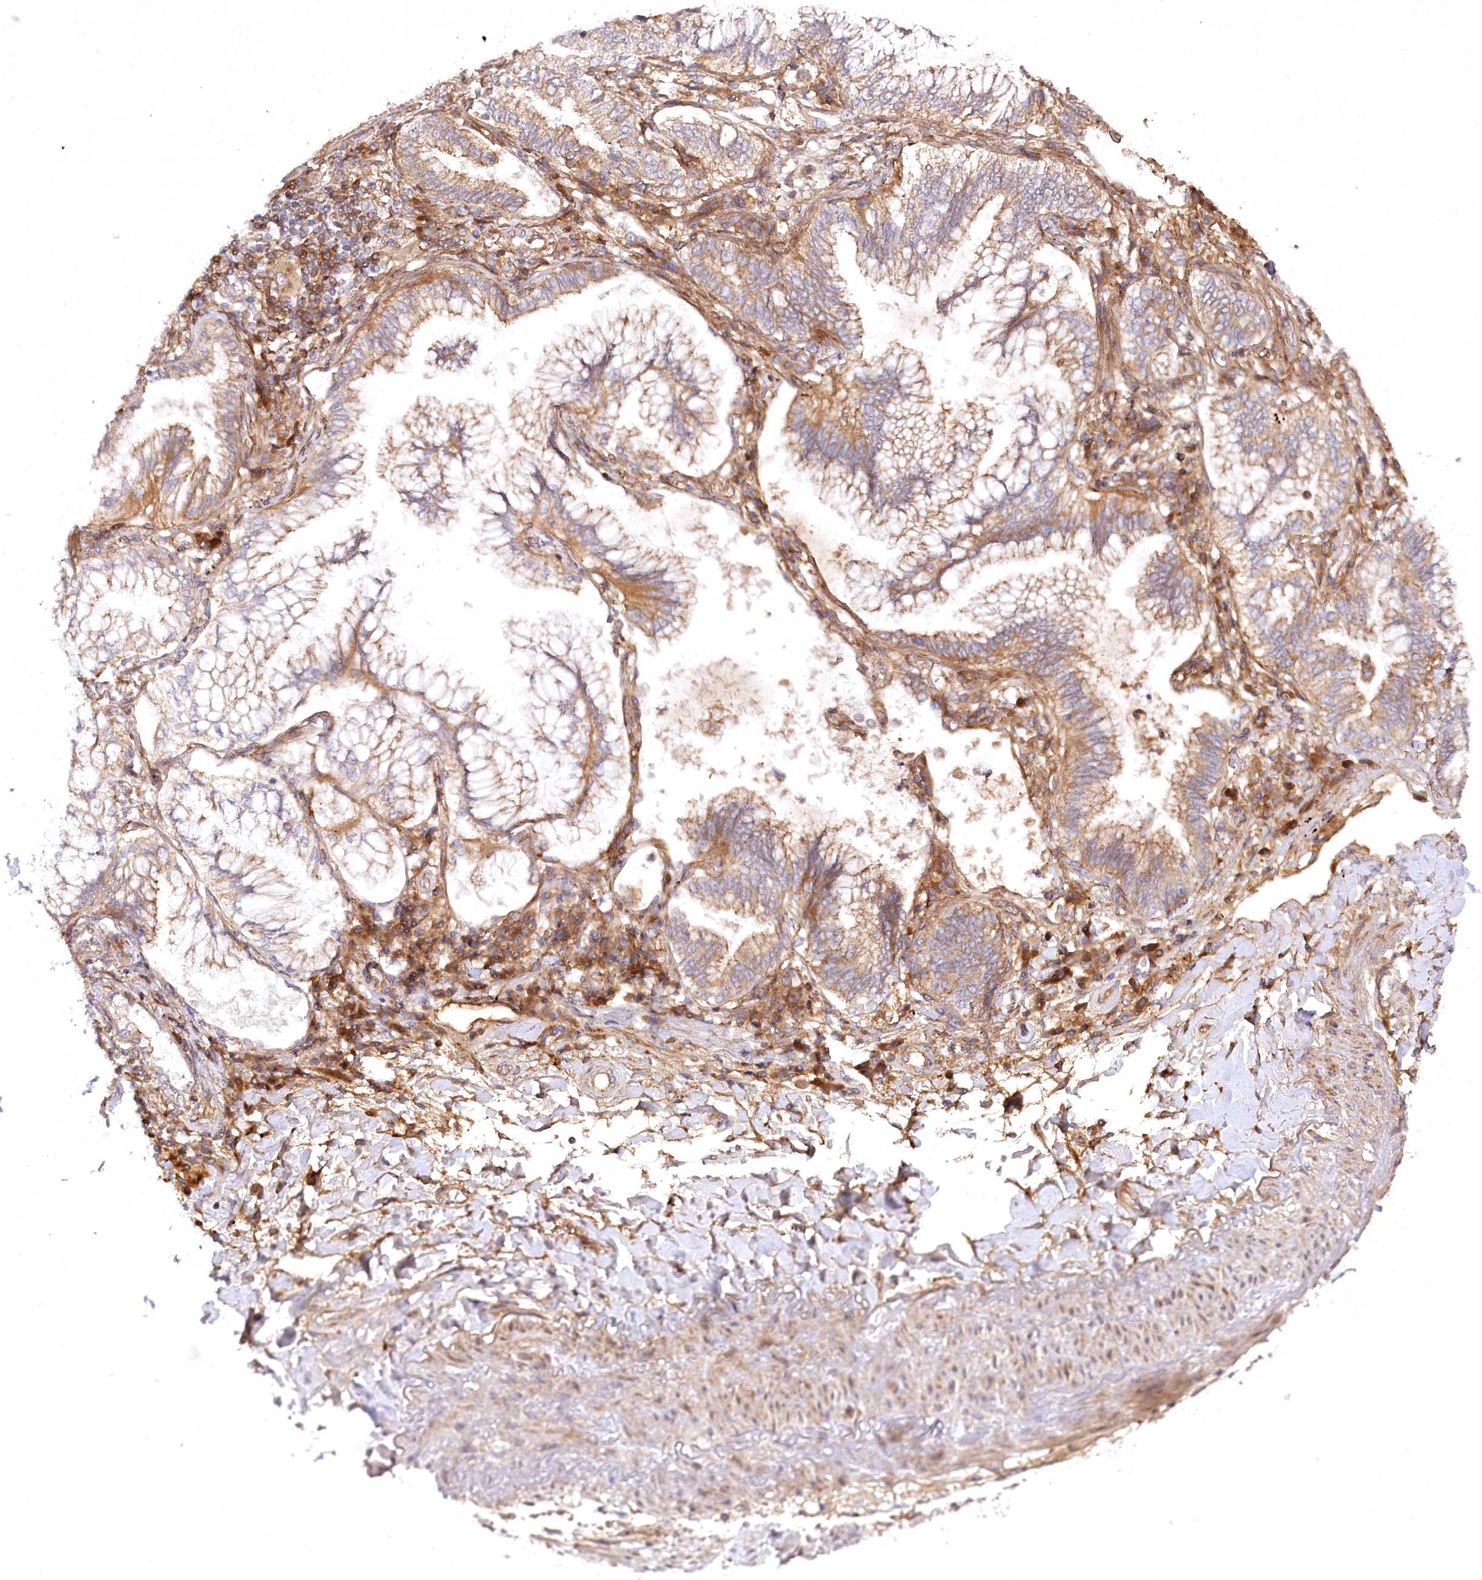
{"staining": {"intensity": "moderate", "quantity": ">75%", "location": "cytoplasmic/membranous"}, "tissue": "lung cancer", "cell_type": "Tumor cells", "image_type": "cancer", "snomed": [{"axis": "morphology", "description": "Adenocarcinoma, NOS"}, {"axis": "topography", "description": "Lung"}], "caption": "The micrograph displays immunohistochemical staining of lung adenocarcinoma. There is moderate cytoplasmic/membranous positivity is appreciated in about >75% of tumor cells.", "gene": "PSTK", "patient": {"sex": "female", "age": 70}}